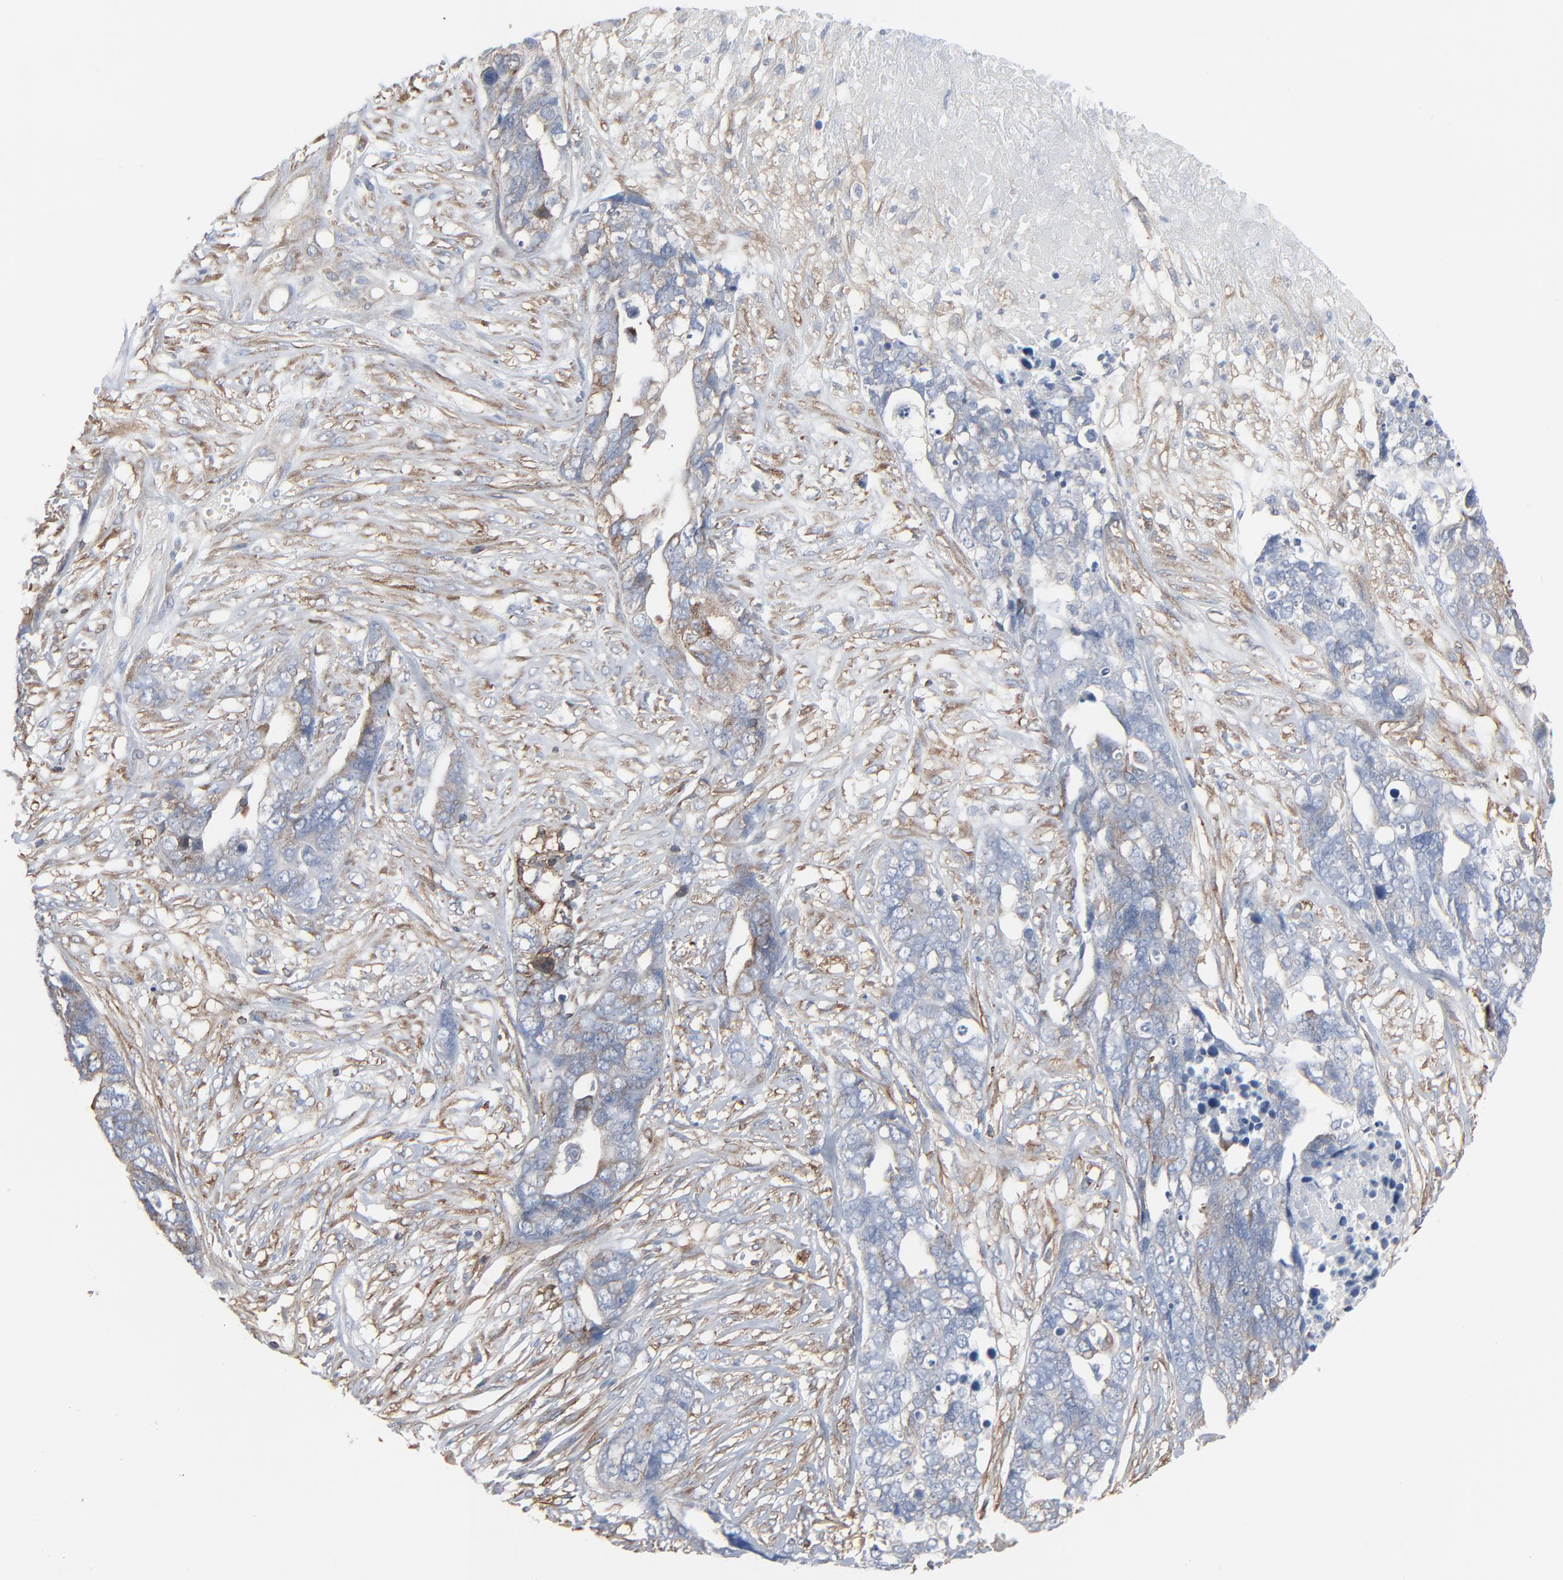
{"staining": {"intensity": "moderate", "quantity": "<25%", "location": "cytoplasmic/membranous"}, "tissue": "ovarian cancer", "cell_type": "Tumor cells", "image_type": "cancer", "snomed": [{"axis": "morphology", "description": "Normal tissue, NOS"}, {"axis": "morphology", "description": "Cystadenocarcinoma, serous, NOS"}, {"axis": "topography", "description": "Fallopian tube"}, {"axis": "topography", "description": "Ovary"}], "caption": "A brown stain shows moderate cytoplasmic/membranous staining of a protein in ovarian serous cystadenocarcinoma tumor cells.", "gene": "OPTN", "patient": {"sex": "female", "age": 56}}